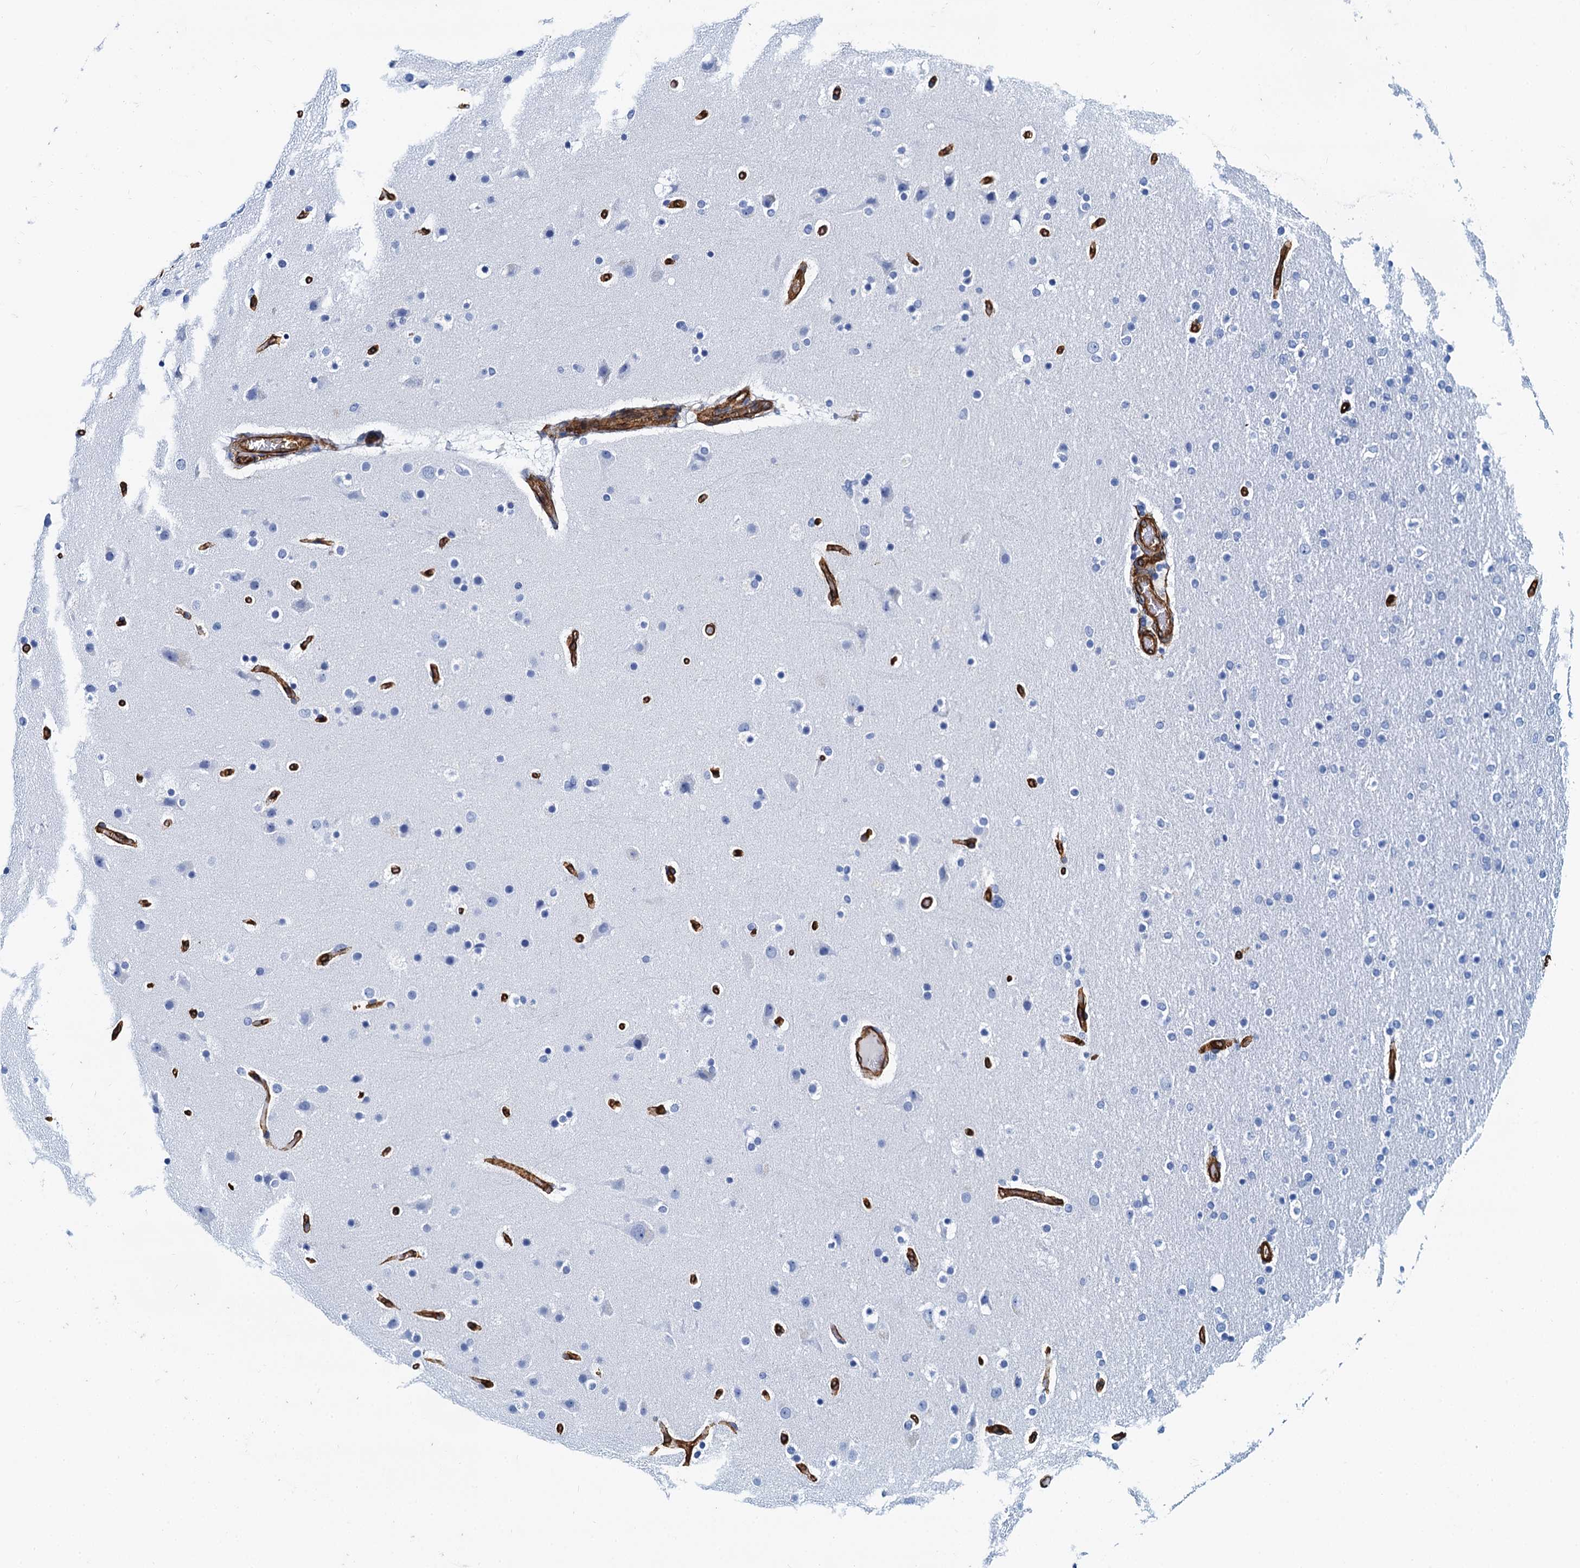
{"staining": {"intensity": "negative", "quantity": "none", "location": "none"}, "tissue": "glioma", "cell_type": "Tumor cells", "image_type": "cancer", "snomed": [{"axis": "morphology", "description": "Glioma, malignant, High grade"}, {"axis": "topography", "description": "Cerebral cortex"}], "caption": "A photomicrograph of malignant high-grade glioma stained for a protein demonstrates no brown staining in tumor cells. (DAB immunohistochemistry with hematoxylin counter stain).", "gene": "CAVIN2", "patient": {"sex": "female", "age": 36}}